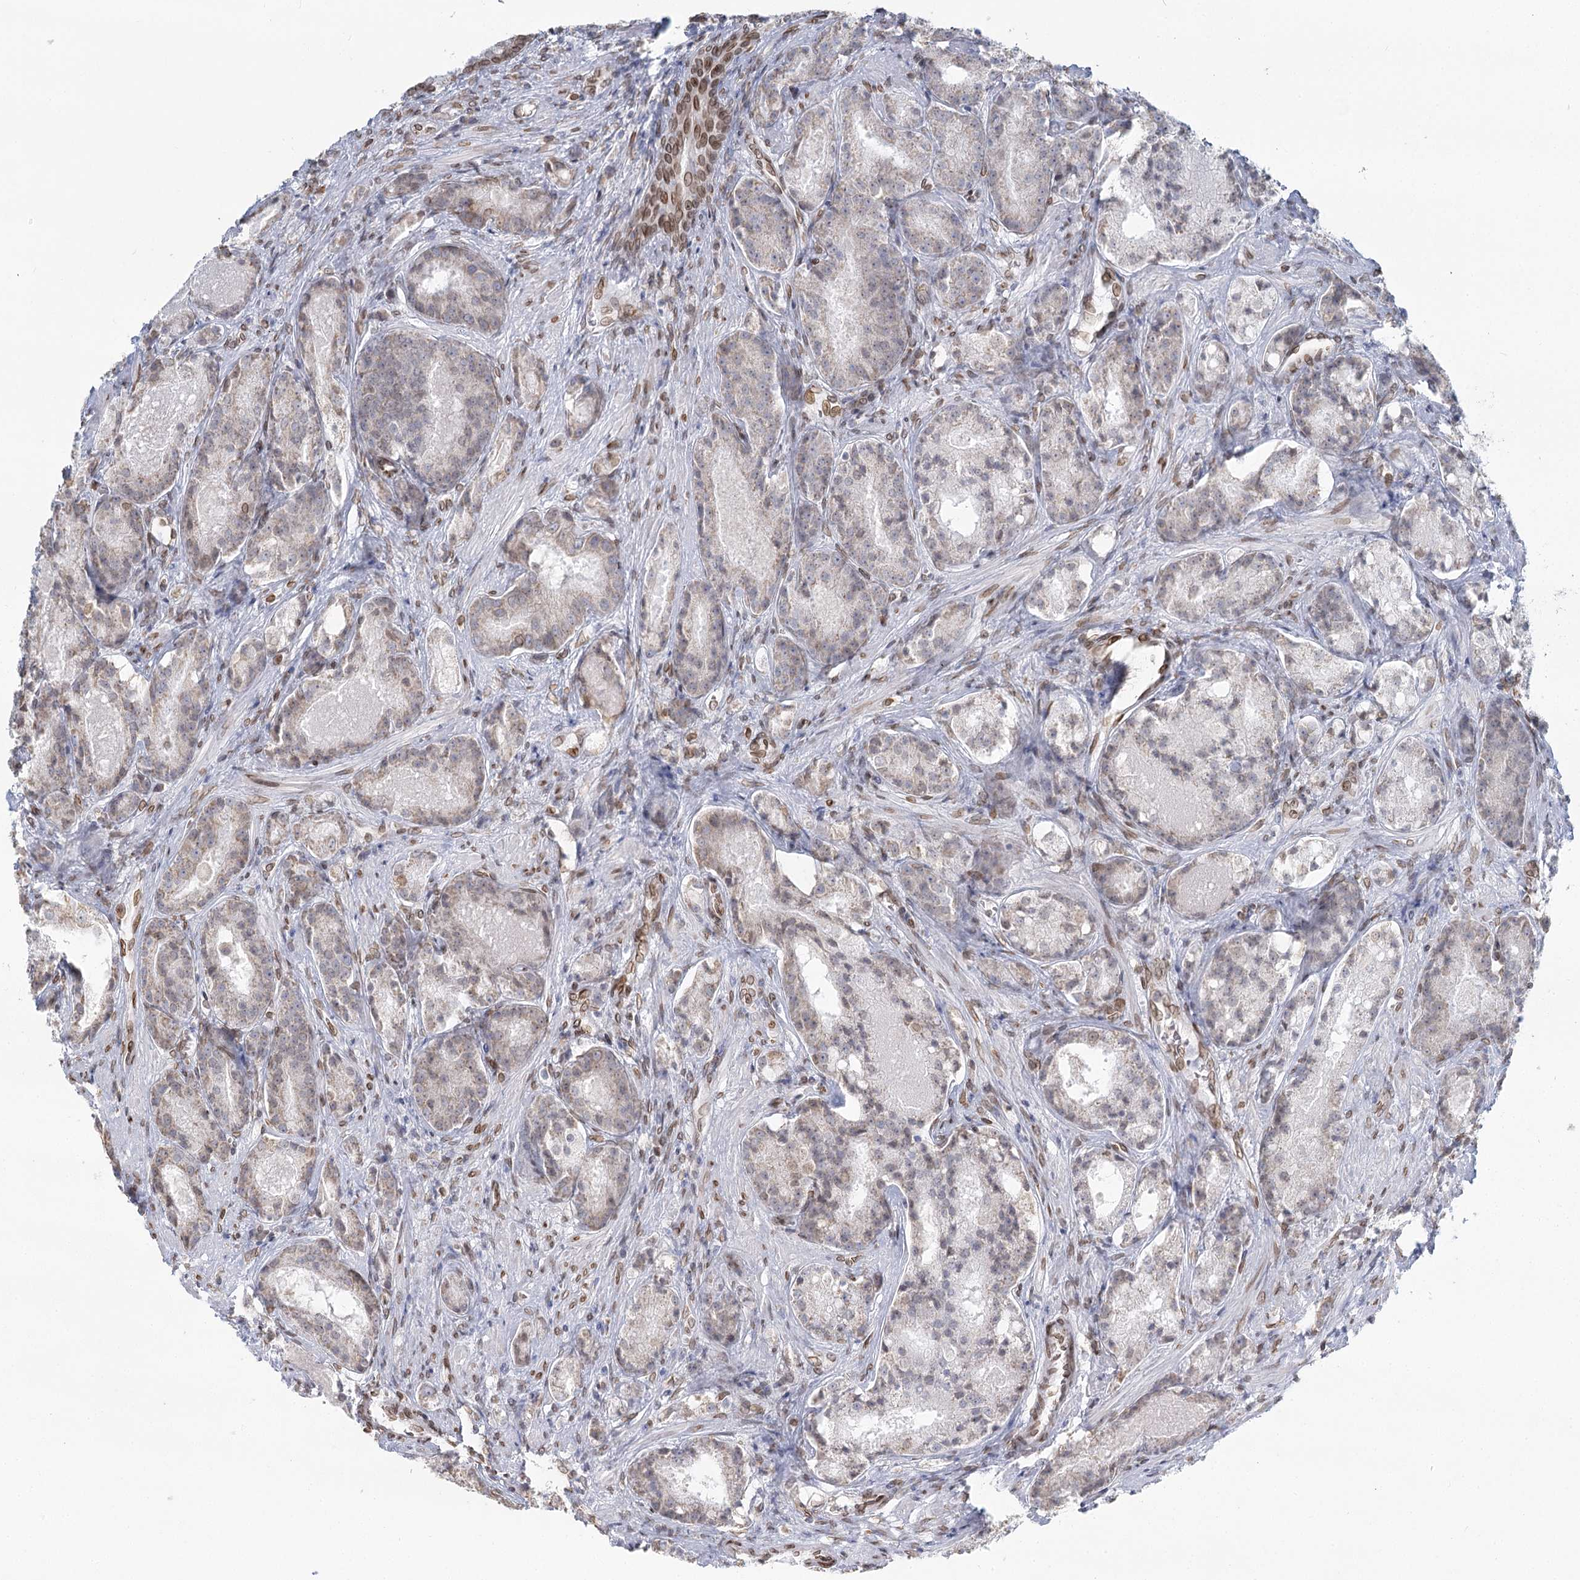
{"staining": {"intensity": "negative", "quantity": "none", "location": "none"}, "tissue": "prostate cancer", "cell_type": "Tumor cells", "image_type": "cancer", "snomed": [{"axis": "morphology", "description": "Adenocarcinoma, High grade"}, {"axis": "topography", "description": "Prostate"}], "caption": "Micrograph shows no significant protein expression in tumor cells of prostate cancer (adenocarcinoma (high-grade)).", "gene": "VWA5A", "patient": {"sex": "male", "age": 60}}